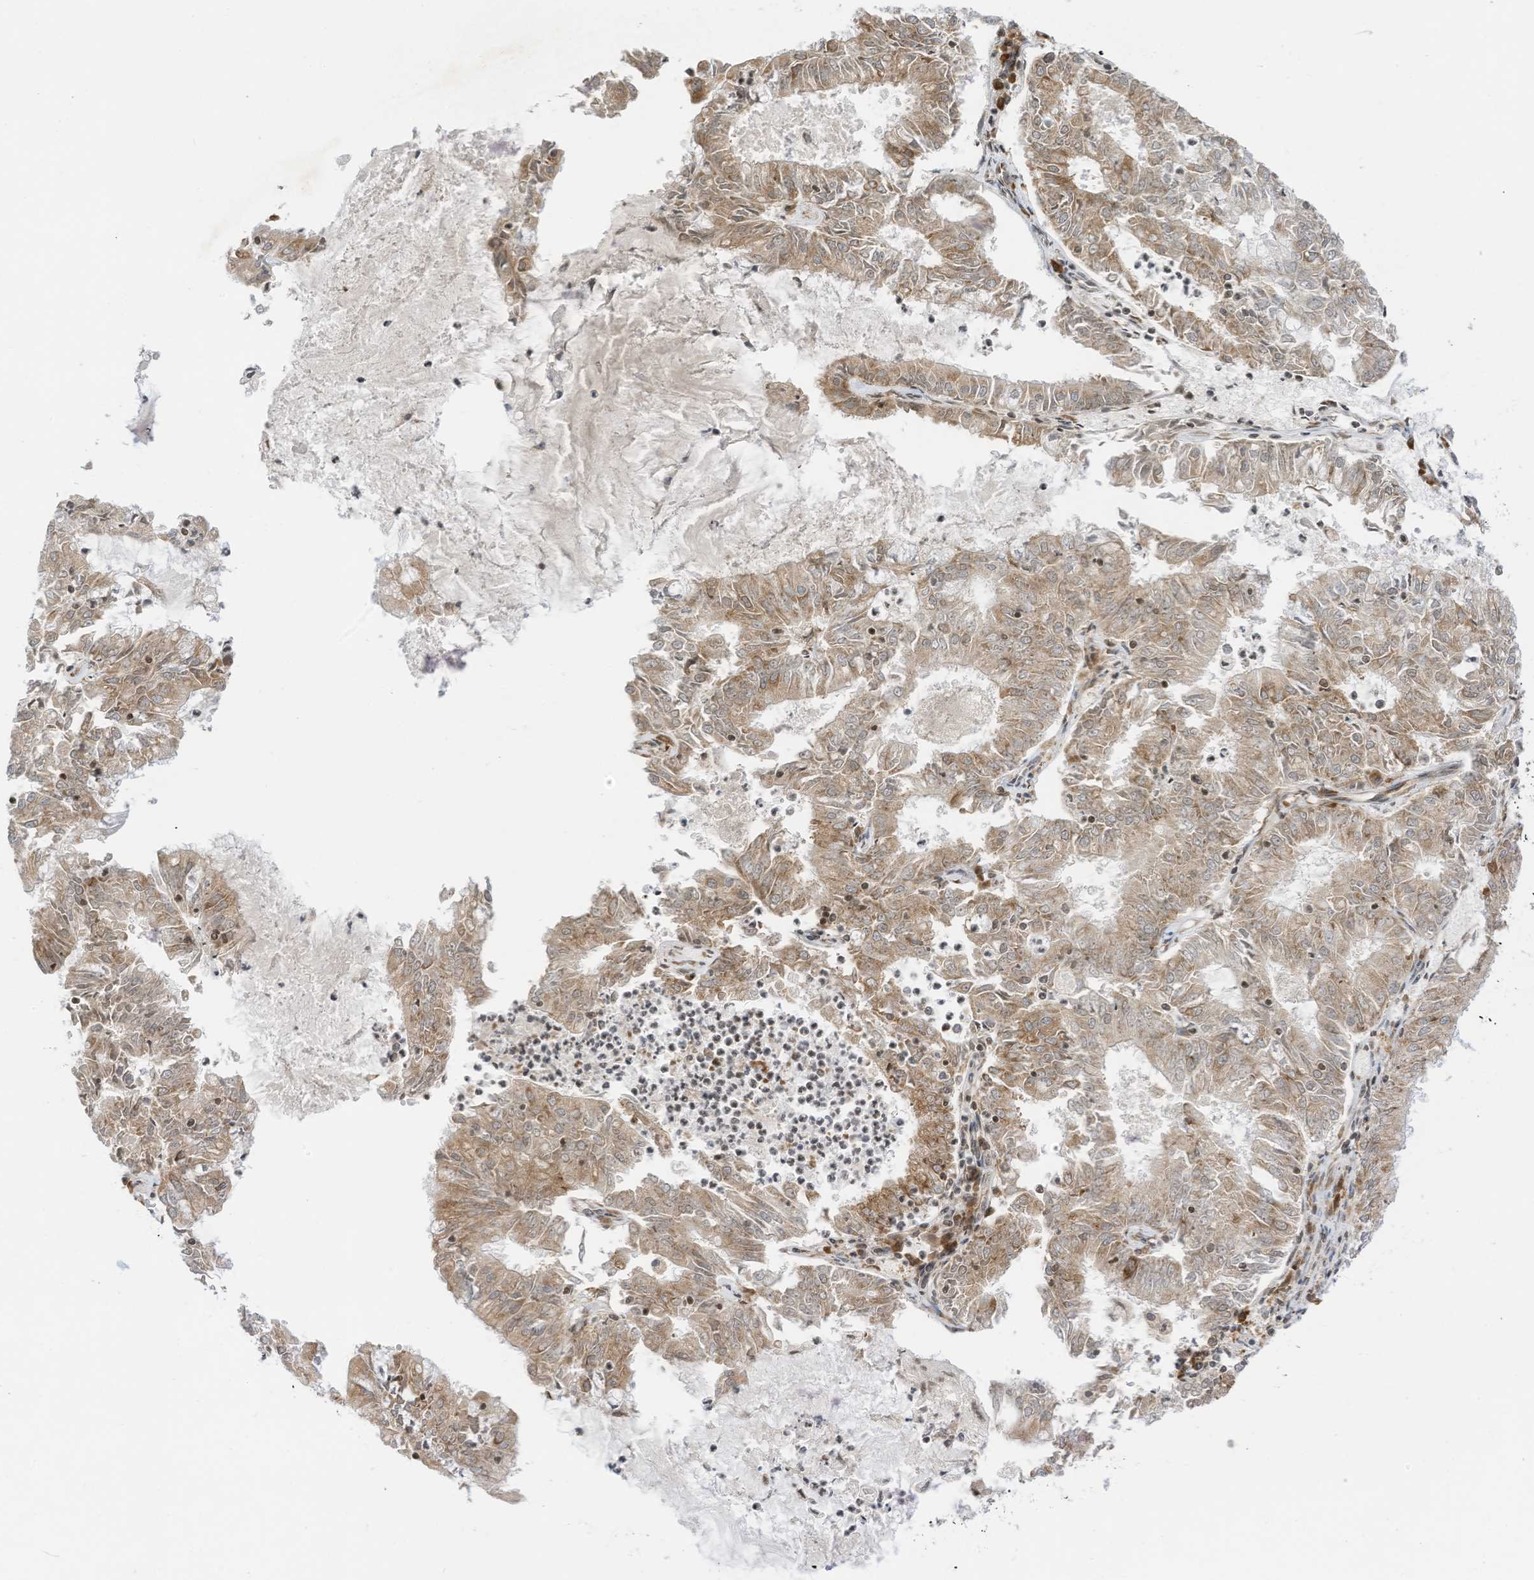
{"staining": {"intensity": "weak", "quantity": ">75%", "location": "cytoplasmic/membranous"}, "tissue": "endometrial cancer", "cell_type": "Tumor cells", "image_type": "cancer", "snomed": [{"axis": "morphology", "description": "Adenocarcinoma, NOS"}, {"axis": "topography", "description": "Endometrium"}], "caption": "IHC of adenocarcinoma (endometrial) demonstrates low levels of weak cytoplasmic/membranous staining in approximately >75% of tumor cells.", "gene": "EDF1", "patient": {"sex": "female", "age": 57}}